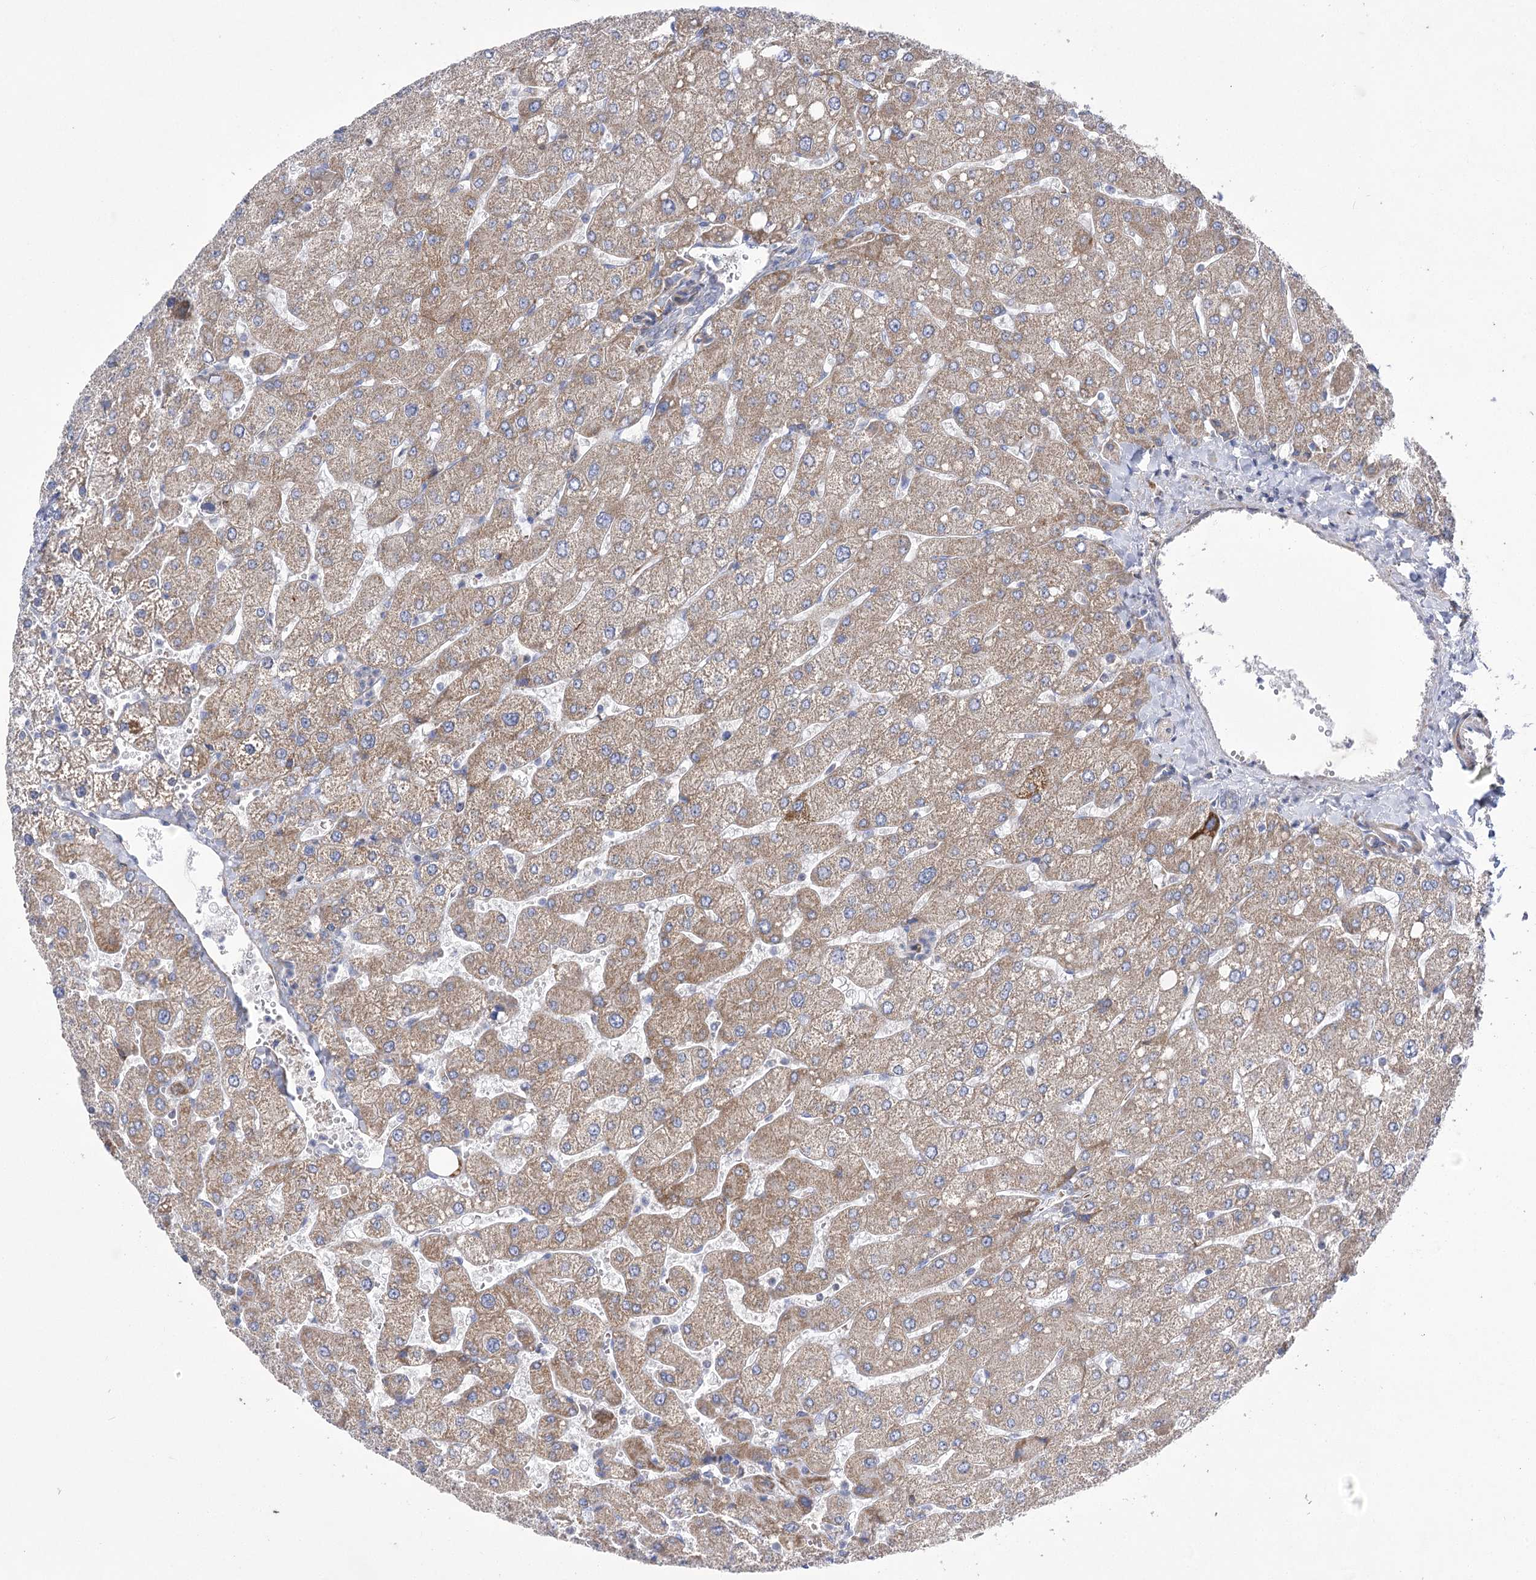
{"staining": {"intensity": "negative", "quantity": "none", "location": "none"}, "tissue": "liver", "cell_type": "Cholangiocytes", "image_type": "normal", "snomed": [{"axis": "morphology", "description": "Normal tissue, NOS"}, {"axis": "topography", "description": "Liver"}], "caption": "This is a image of IHC staining of benign liver, which shows no expression in cholangiocytes.", "gene": "COX15", "patient": {"sex": "male", "age": 55}}